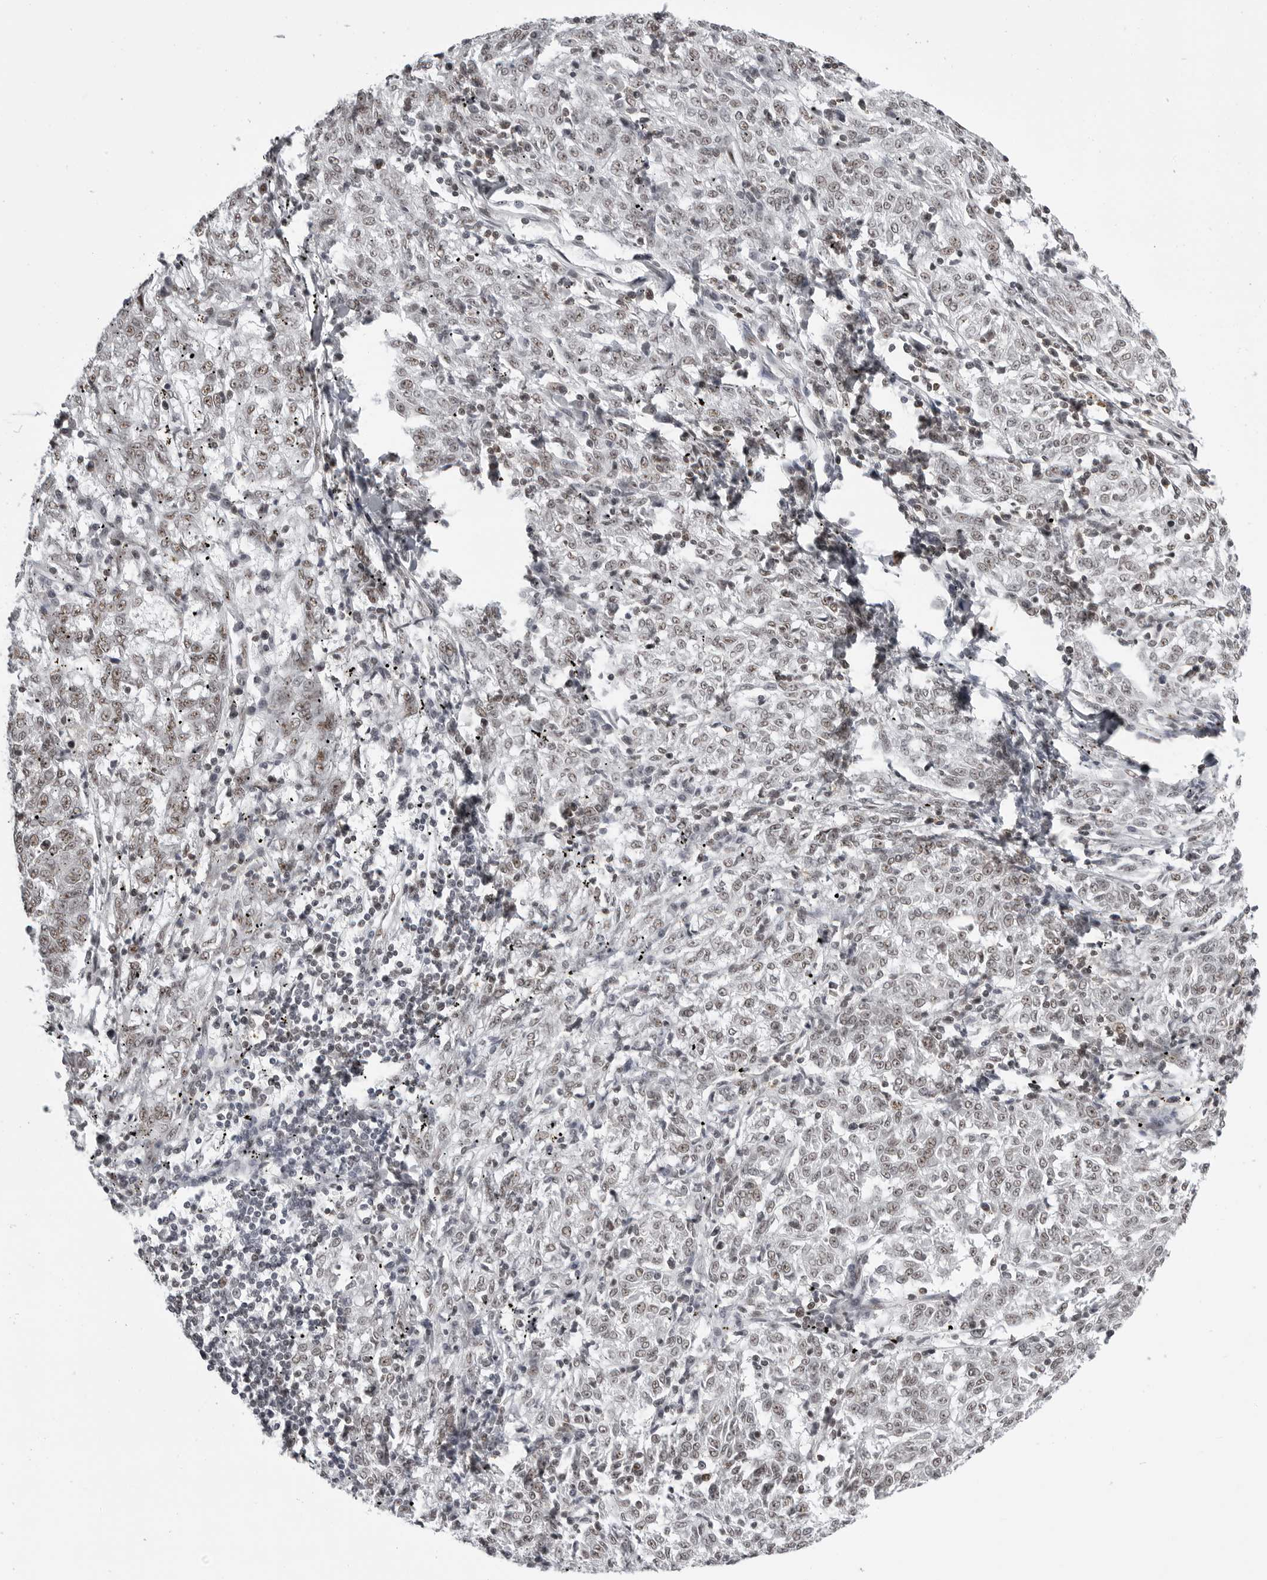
{"staining": {"intensity": "weak", "quantity": "25%-75%", "location": "nuclear"}, "tissue": "melanoma", "cell_type": "Tumor cells", "image_type": "cancer", "snomed": [{"axis": "morphology", "description": "Malignant melanoma, NOS"}, {"axis": "topography", "description": "Skin"}], "caption": "Melanoma stained for a protein displays weak nuclear positivity in tumor cells.", "gene": "WRAP53", "patient": {"sex": "female", "age": 72}}